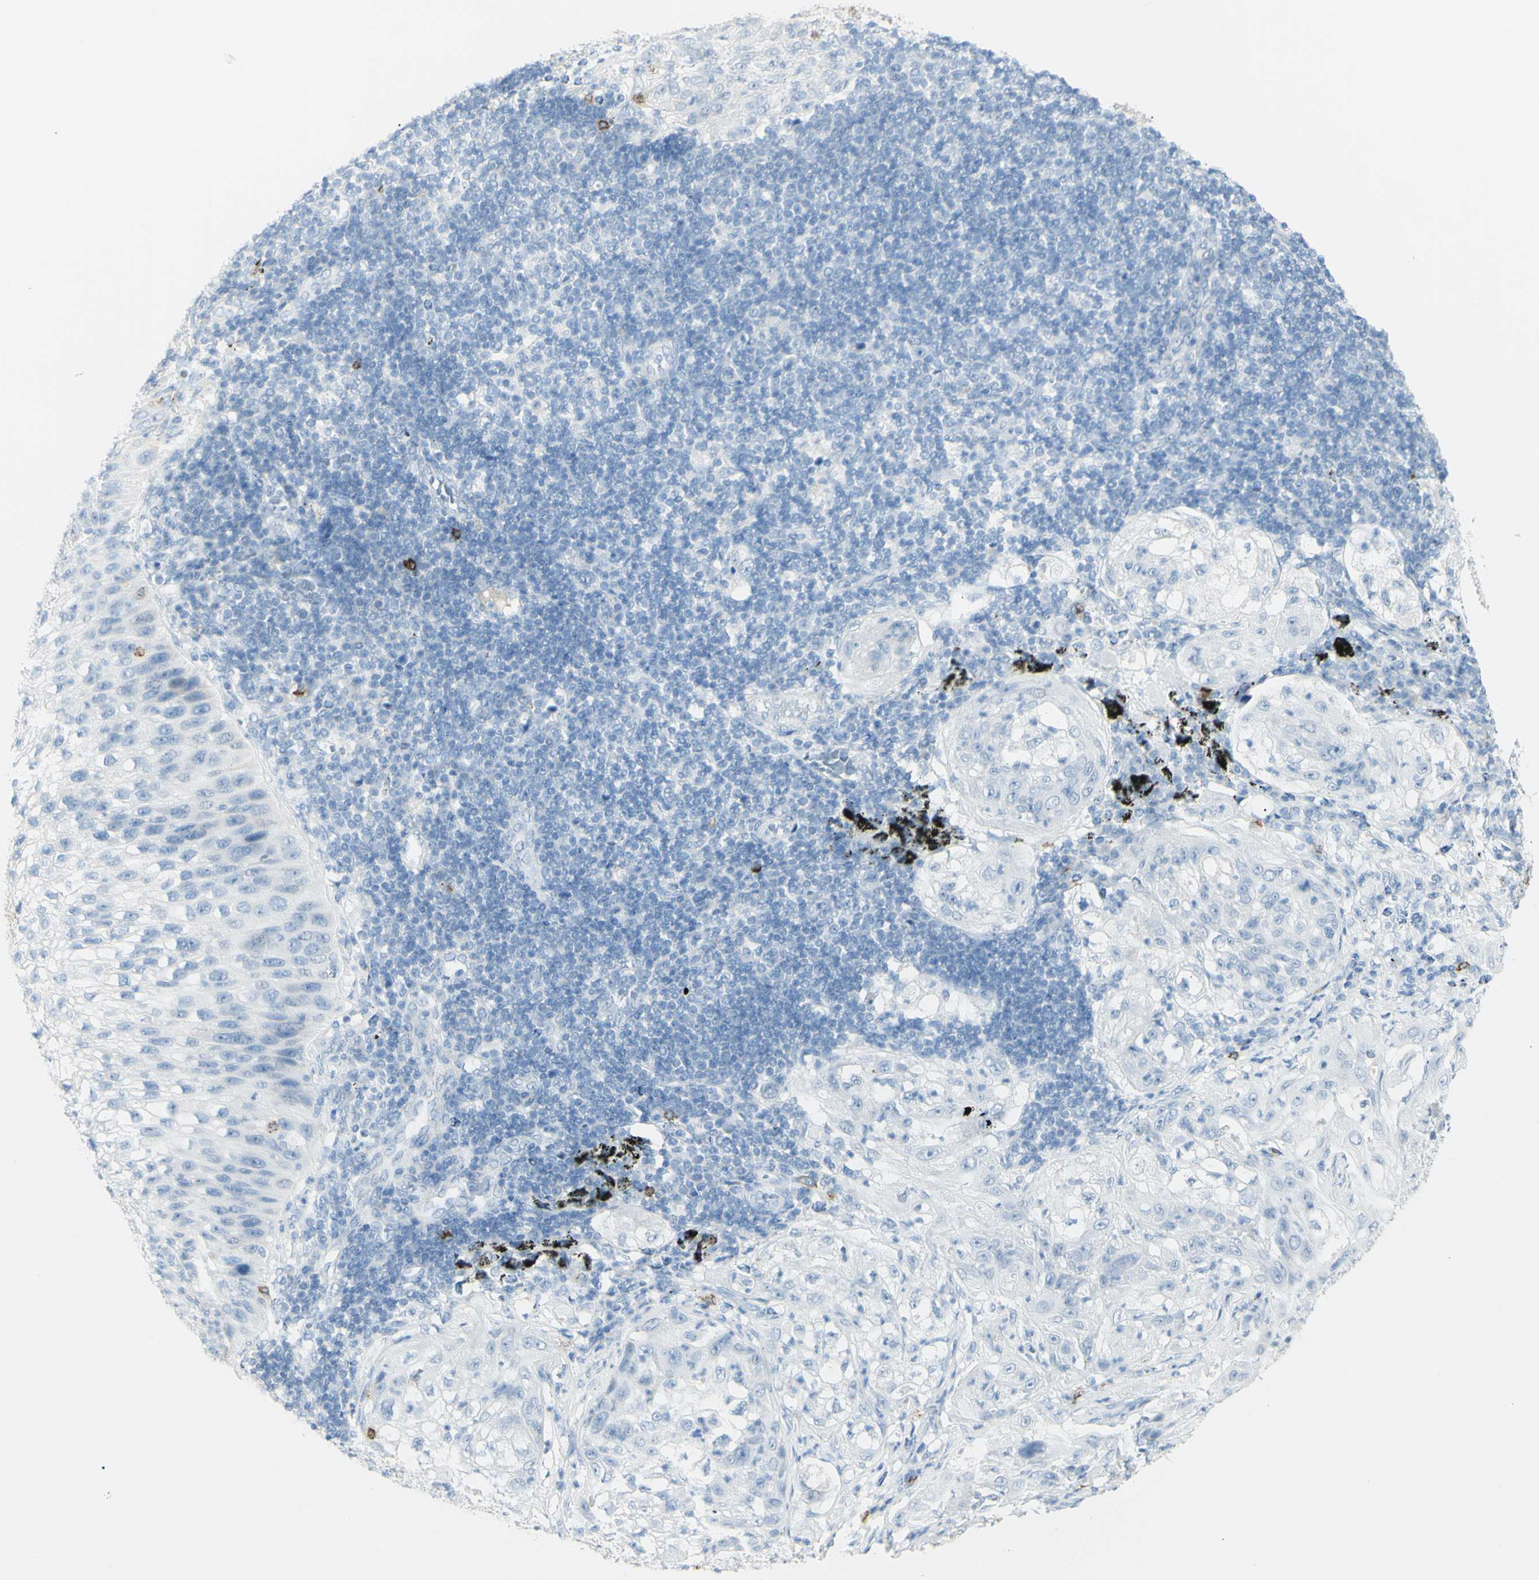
{"staining": {"intensity": "negative", "quantity": "none", "location": "none"}, "tissue": "lung cancer", "cell_type": "Tumor cells", "image_type": "cancer", "snomed": [{"axis": "morphology", "description": "Inflammation, NOS"}, {"axis": "morphology", "description": "Squamous cell carcinoma, NOS"}, {"axis": "topography", "description": "Lymph node"}, {"axis": "topography", "description": "Soft tissue"}, {"axis": "topography", "description": "Lung"}], "caption": "This is a photomicrograph of immunohistochemistry (IHC) staining of lung squamous cell carcinoma, which shows no staining in tumor cells.", "gene": "LETM1", "patient": {"sex": "male", "age": 66}}